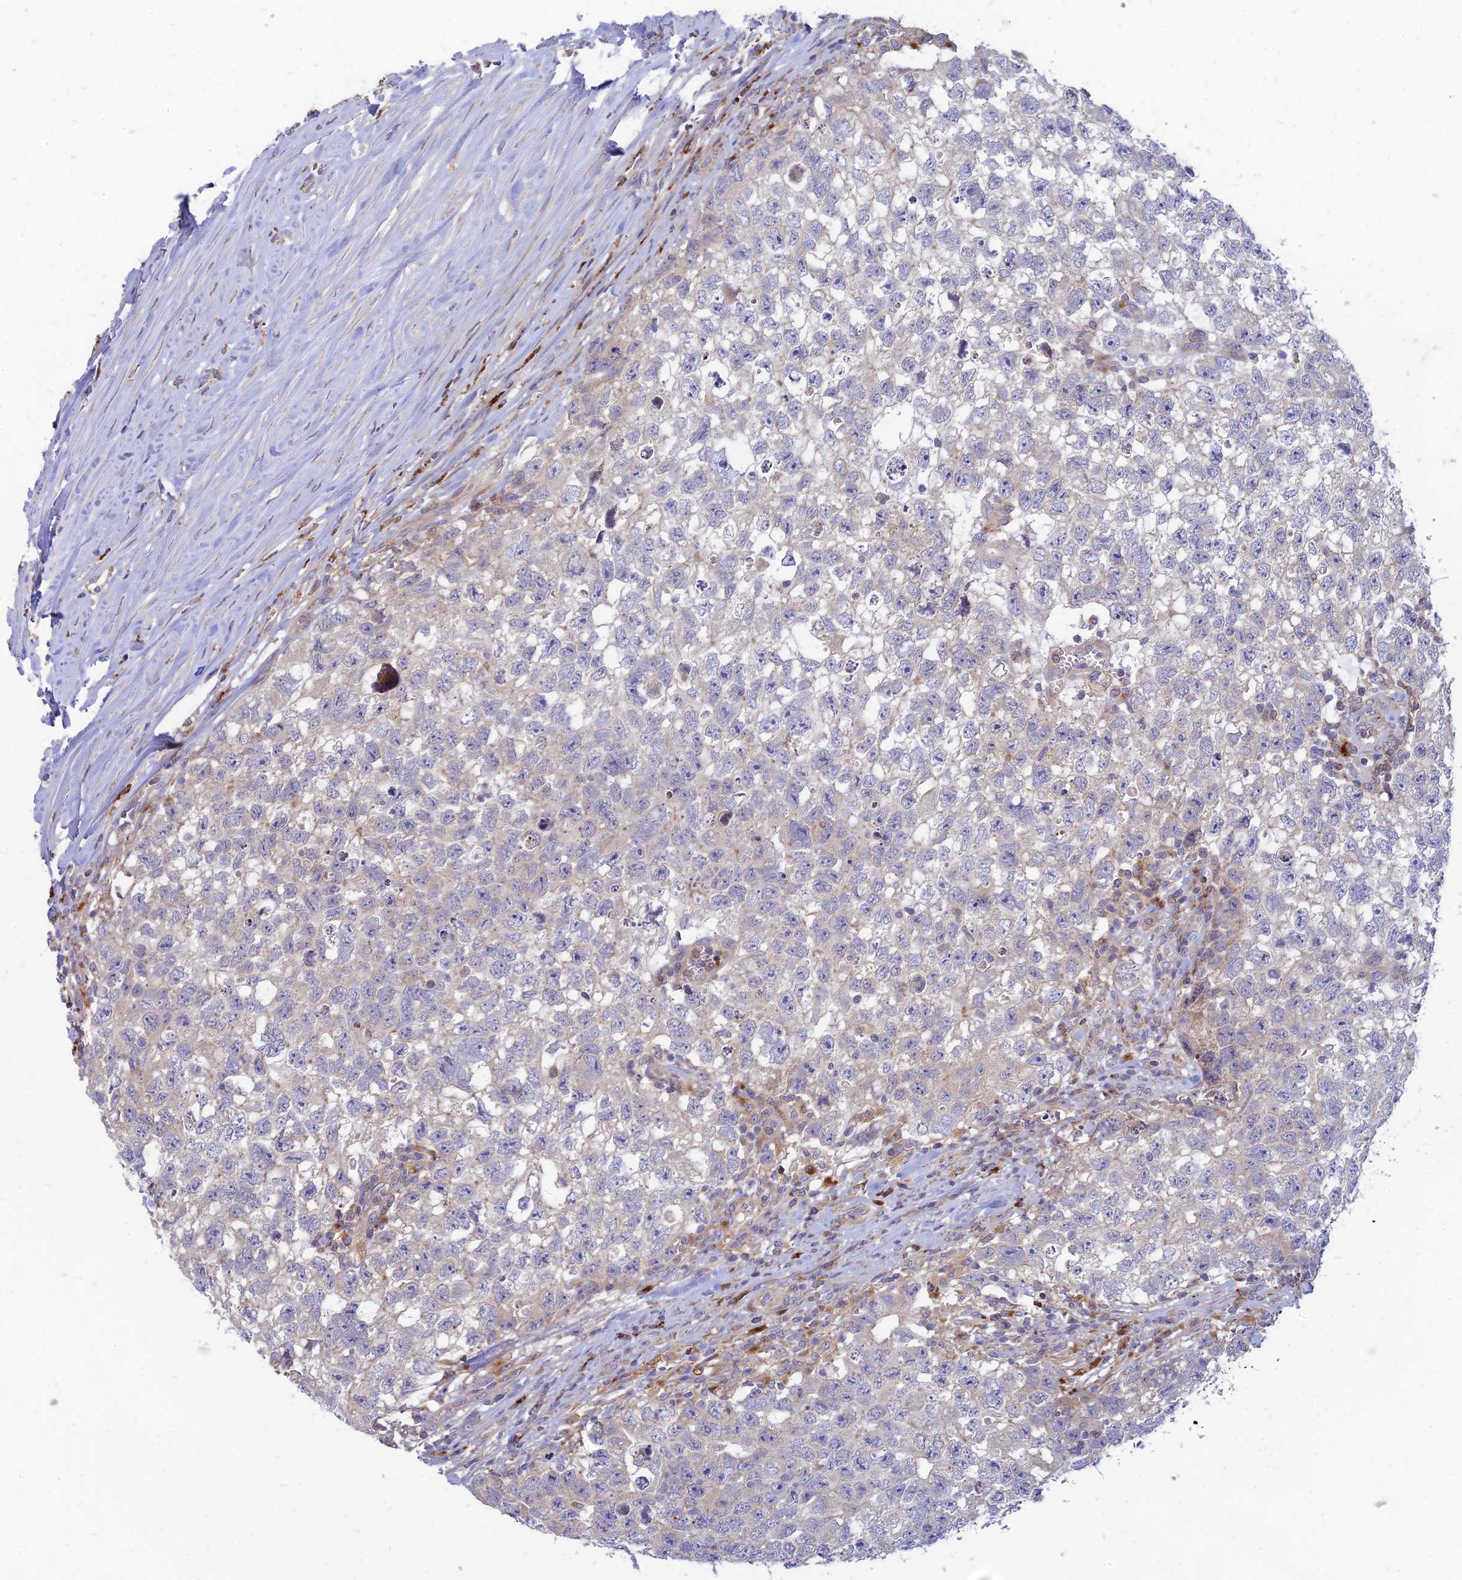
{"staining": {"intensity": "negative", "quantity": "none", "location": "none"}, "tissue": "testis cancer", "cell_type": "Tumor cells", "image_type": "cancer", "snomed": [{"axis": "morphology", "description": "Seminoma, NOS"}, {"axis": "morphology", "description": "Carcinoma, Embryonal, NOS"}, {"axis": "topography", "description": "Testis"}], "caption": "Testis cancer (embryonal carcinoma) was stained to show a protein in brown. There is no significant positivity in tumor cells. (DAB IHC with hematoxylin counter stain).", "gene": "PHKA2", "patient": {"sex": "male", "age": 29}}